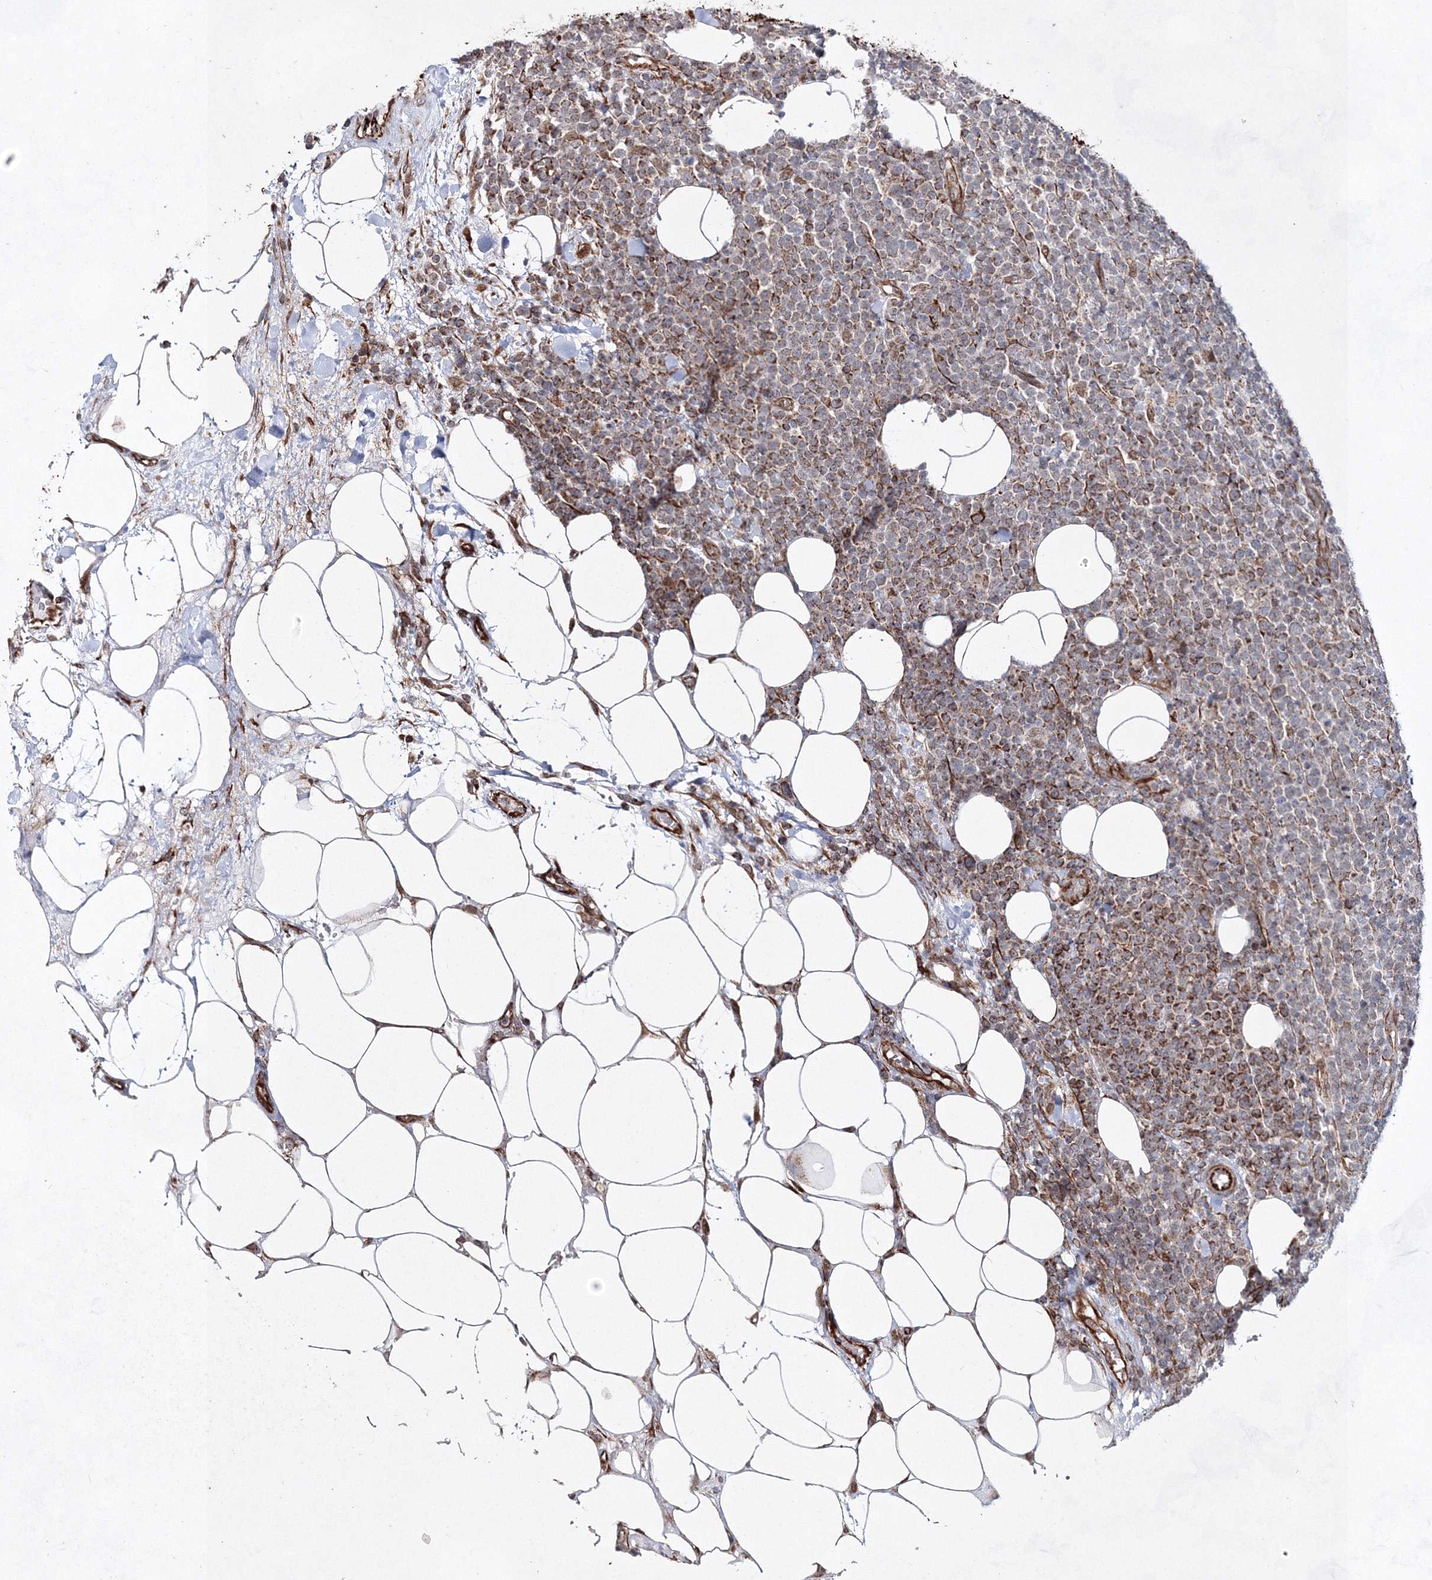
{"staining": {"intensity": "moderate", "quantity": "<25%", "location": "cytoplasmic/membranous"}, "tissue": "lymphoma", "cell_type": "Tumor cells", "image_type": "cancer", "snomed": [{"axis": "morphology", "description": "Malignant lymphoma, non-Hodgkin's type, High grade"}, {"axis": "topography", "description": "Lymph node"}], "caption": "The immunohistochemical stain labels moderate cytoplasmic/membranous staining in tumor cells of lymphoma tissue.", "gene": "SNIP1", "patient": {"sex": "male", "age": 61}}